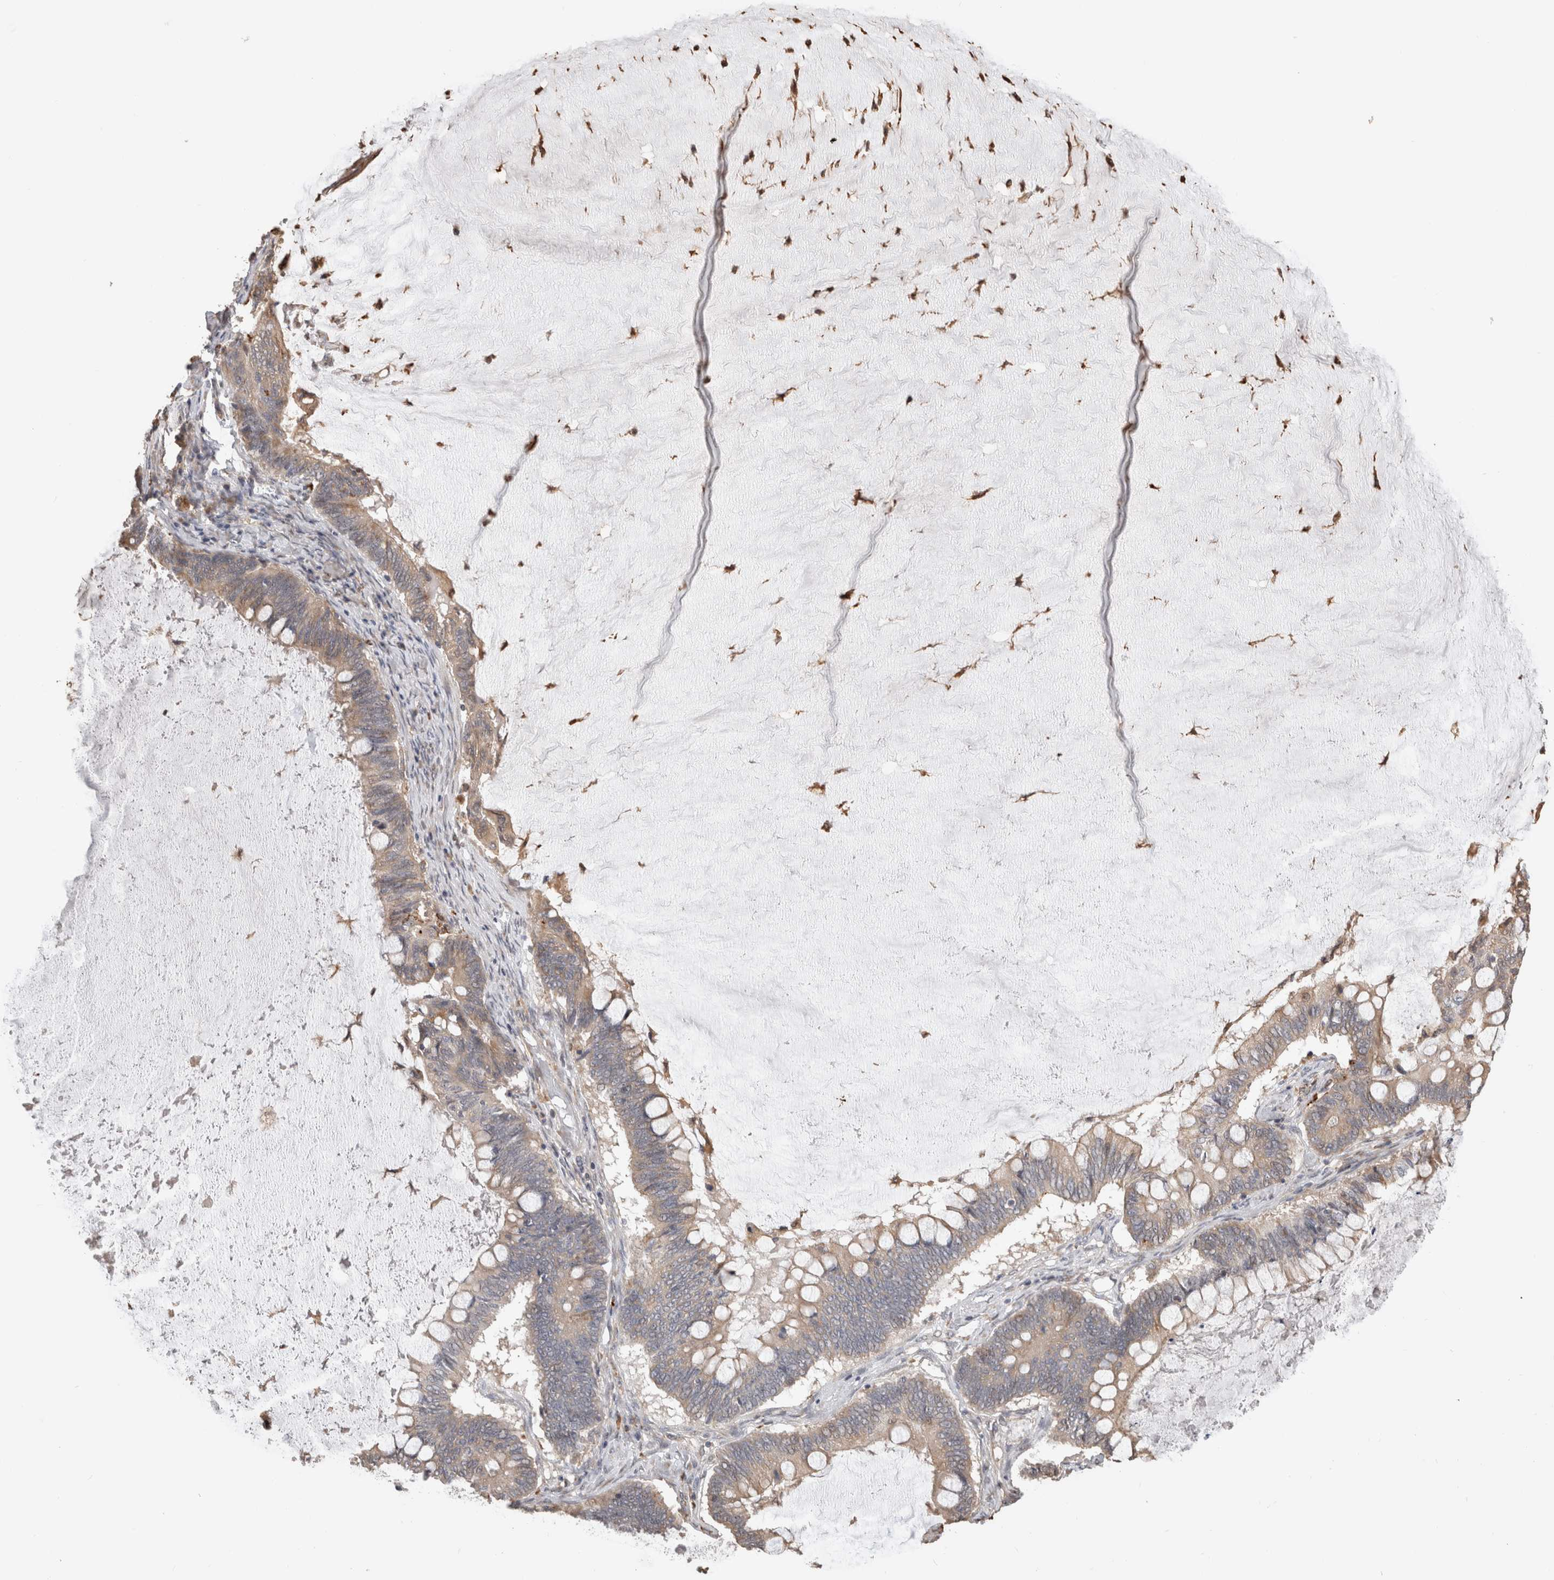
{"staining": {"intensity": "moderate", "quantity": "25%-75%", "location": "cytoplasmic/membranous"}, "tissue": "ovarian cancer", "cell_type": "Tumor cells", "image_type": "cancer", "snomed": [{"axis": "morphology", "description": "Cystadenocarcinoma, mucinous, NOS"}, {"axis": "topography", "description": "Ovary"}], "caption": "Immunohistochemical staining of ovarian mucinous cystadenocarcinoma shows medium levels of moderate cytoplasmic/membranous protein positivity in approximately 25%-75% of tumor cells.", "gene": "CLIP1", "patient": {"sex": "female", "age": 61}}